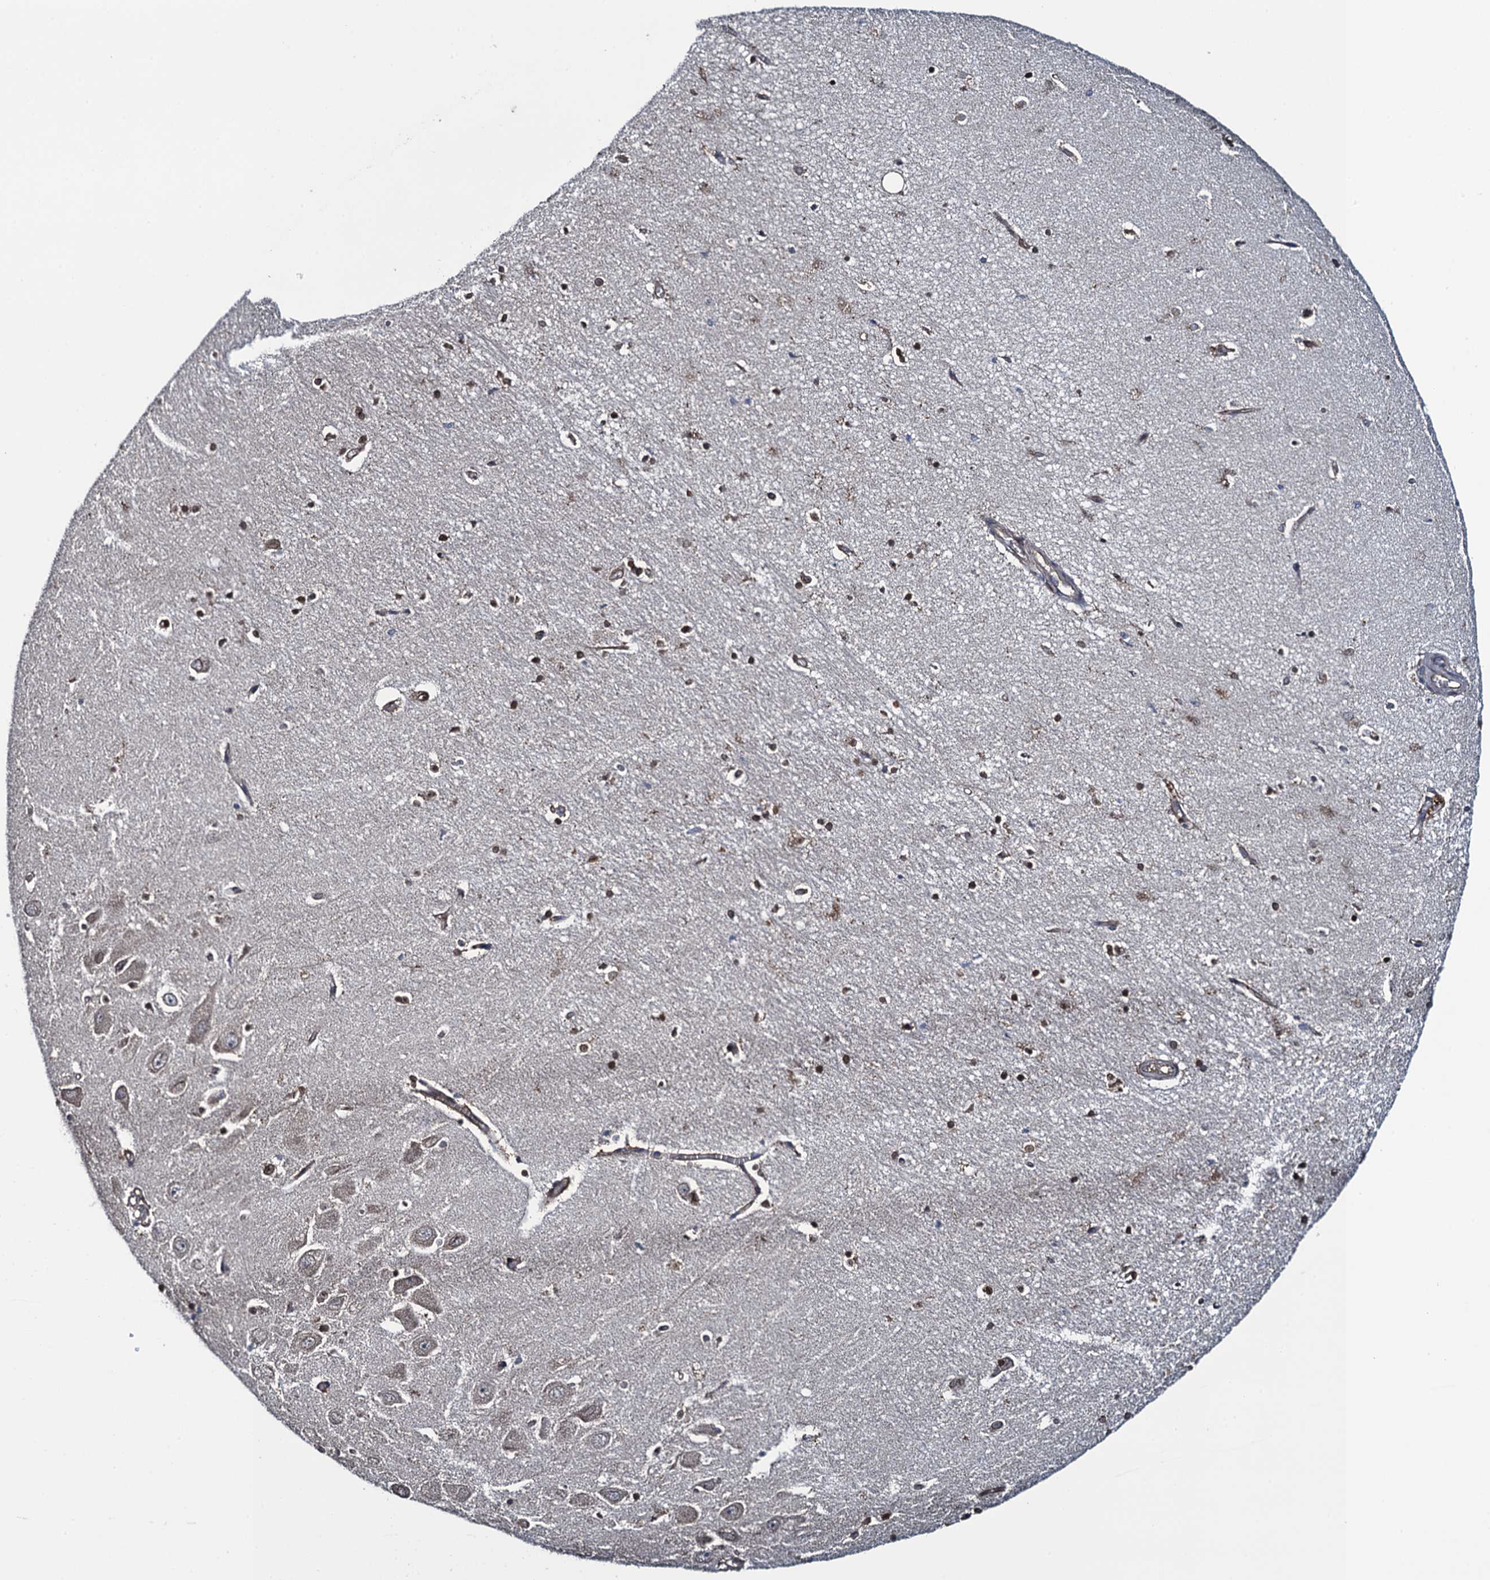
{"staining": {"intensity": "moderate", "quantity": "<25%", "location": "nuclear"}, "tissue": "hippocampus", "cell_type": "Glial cells", "image_type": "normal", "snomed": [{"axis": "morphology", "description": "Normal tissue, NOS"}, {"axis": "topography", "description": "Hippocampus"}], "caption": "This photomicrograph displays immunohistochemistry (IHC) staining of normal human hippocampus, with low moderate nuclear staining in about <25% of glial cells.", "gene": "EVX2", "patient": {"sex": "female", "age": 64}}